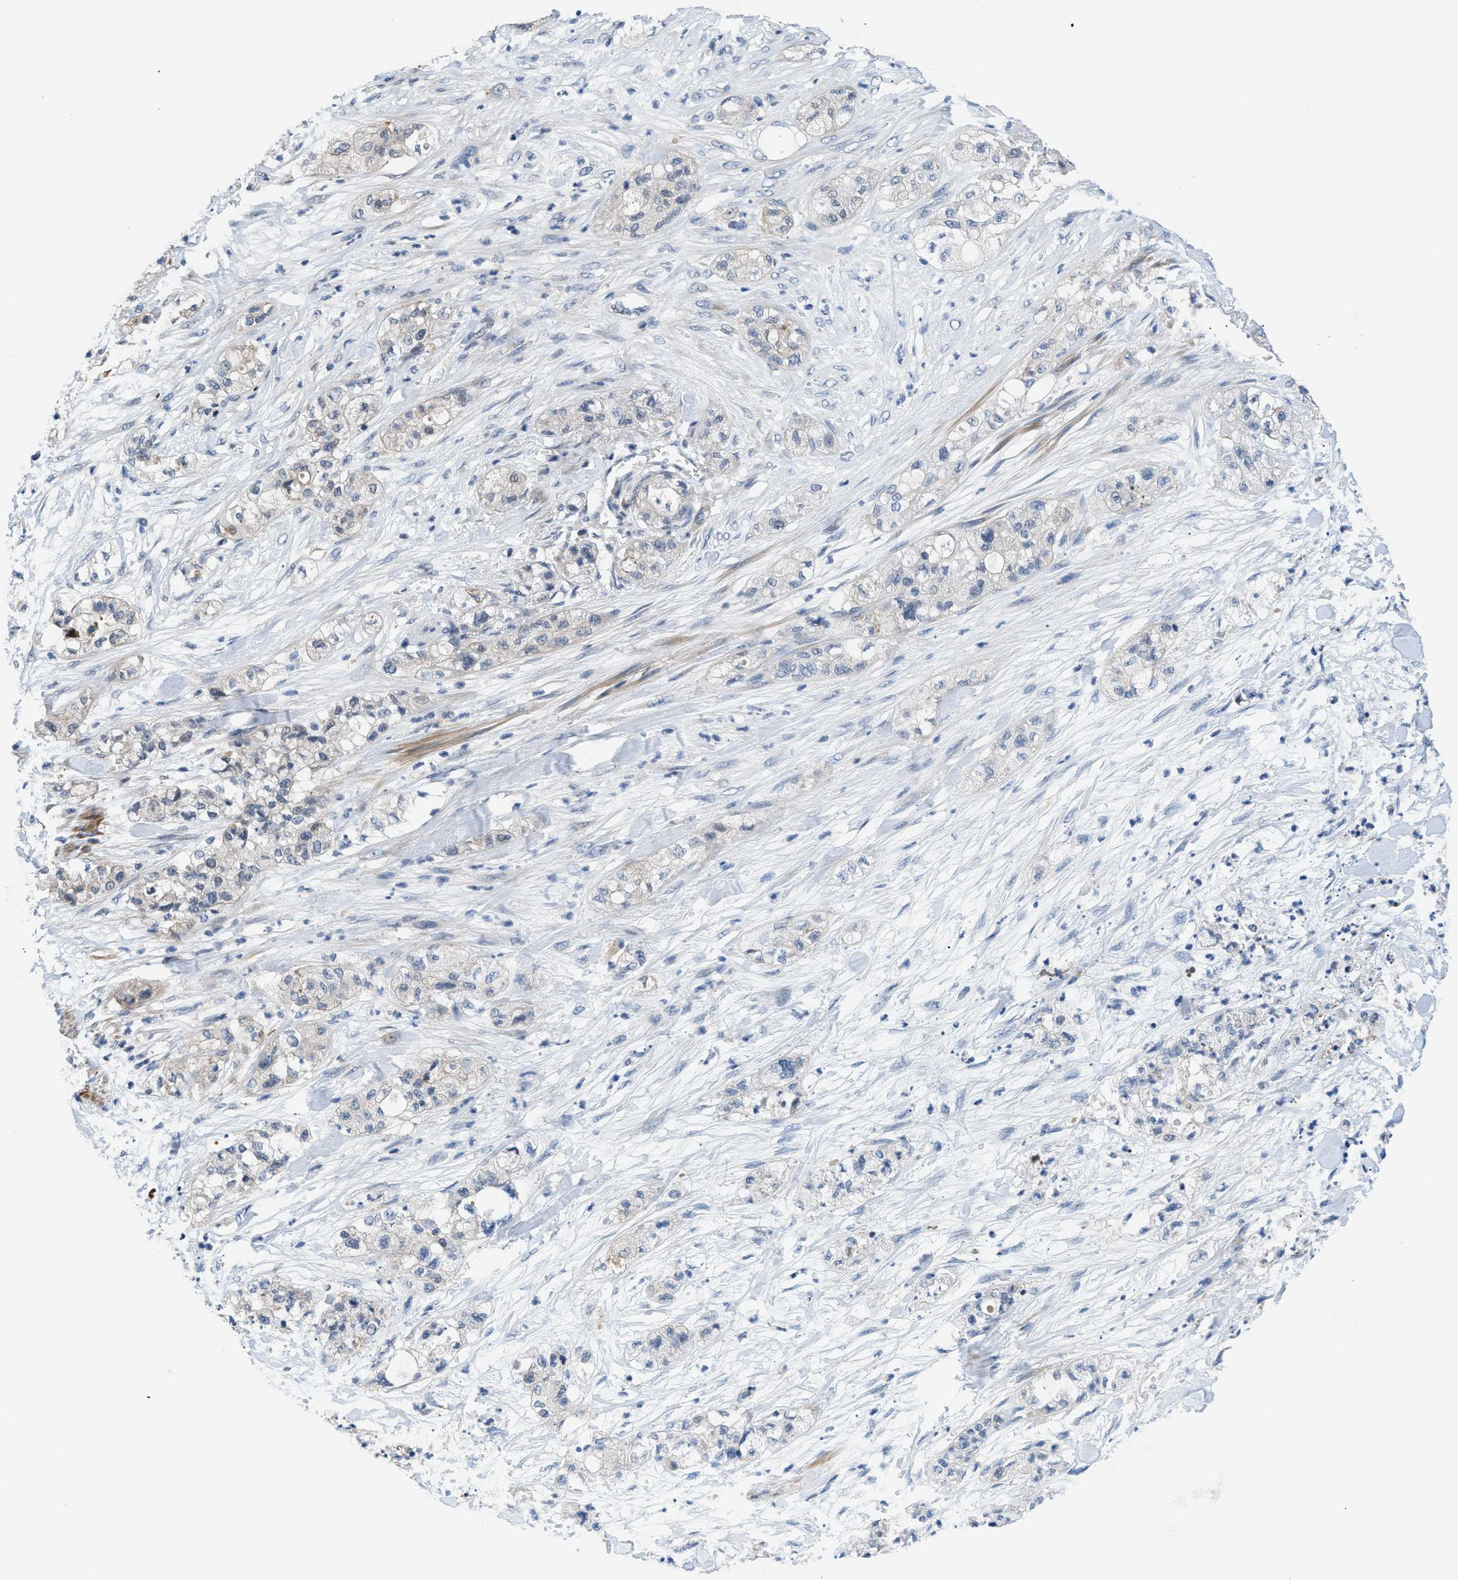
{"staining": {"intensity": "weak", "quantity": "<25%", "location": "cytoplasmic/membranous"}, "tissue": "pancreatic cancer", "cell_type": "Tumor cells", "image_type": "cancer", "snomed": [{"axis": "morphology", "description": "Adenocarcinoma, NOS"}, {"axis": "topography", "description": "Pancreas"}], "caption": "This is an IHC photomicrograph of human pancreatic adenocarcinoma. There is no positivity in tumor cells.", "gene": "FDCSP", "patient": {"sex": "female", "age": 78}}